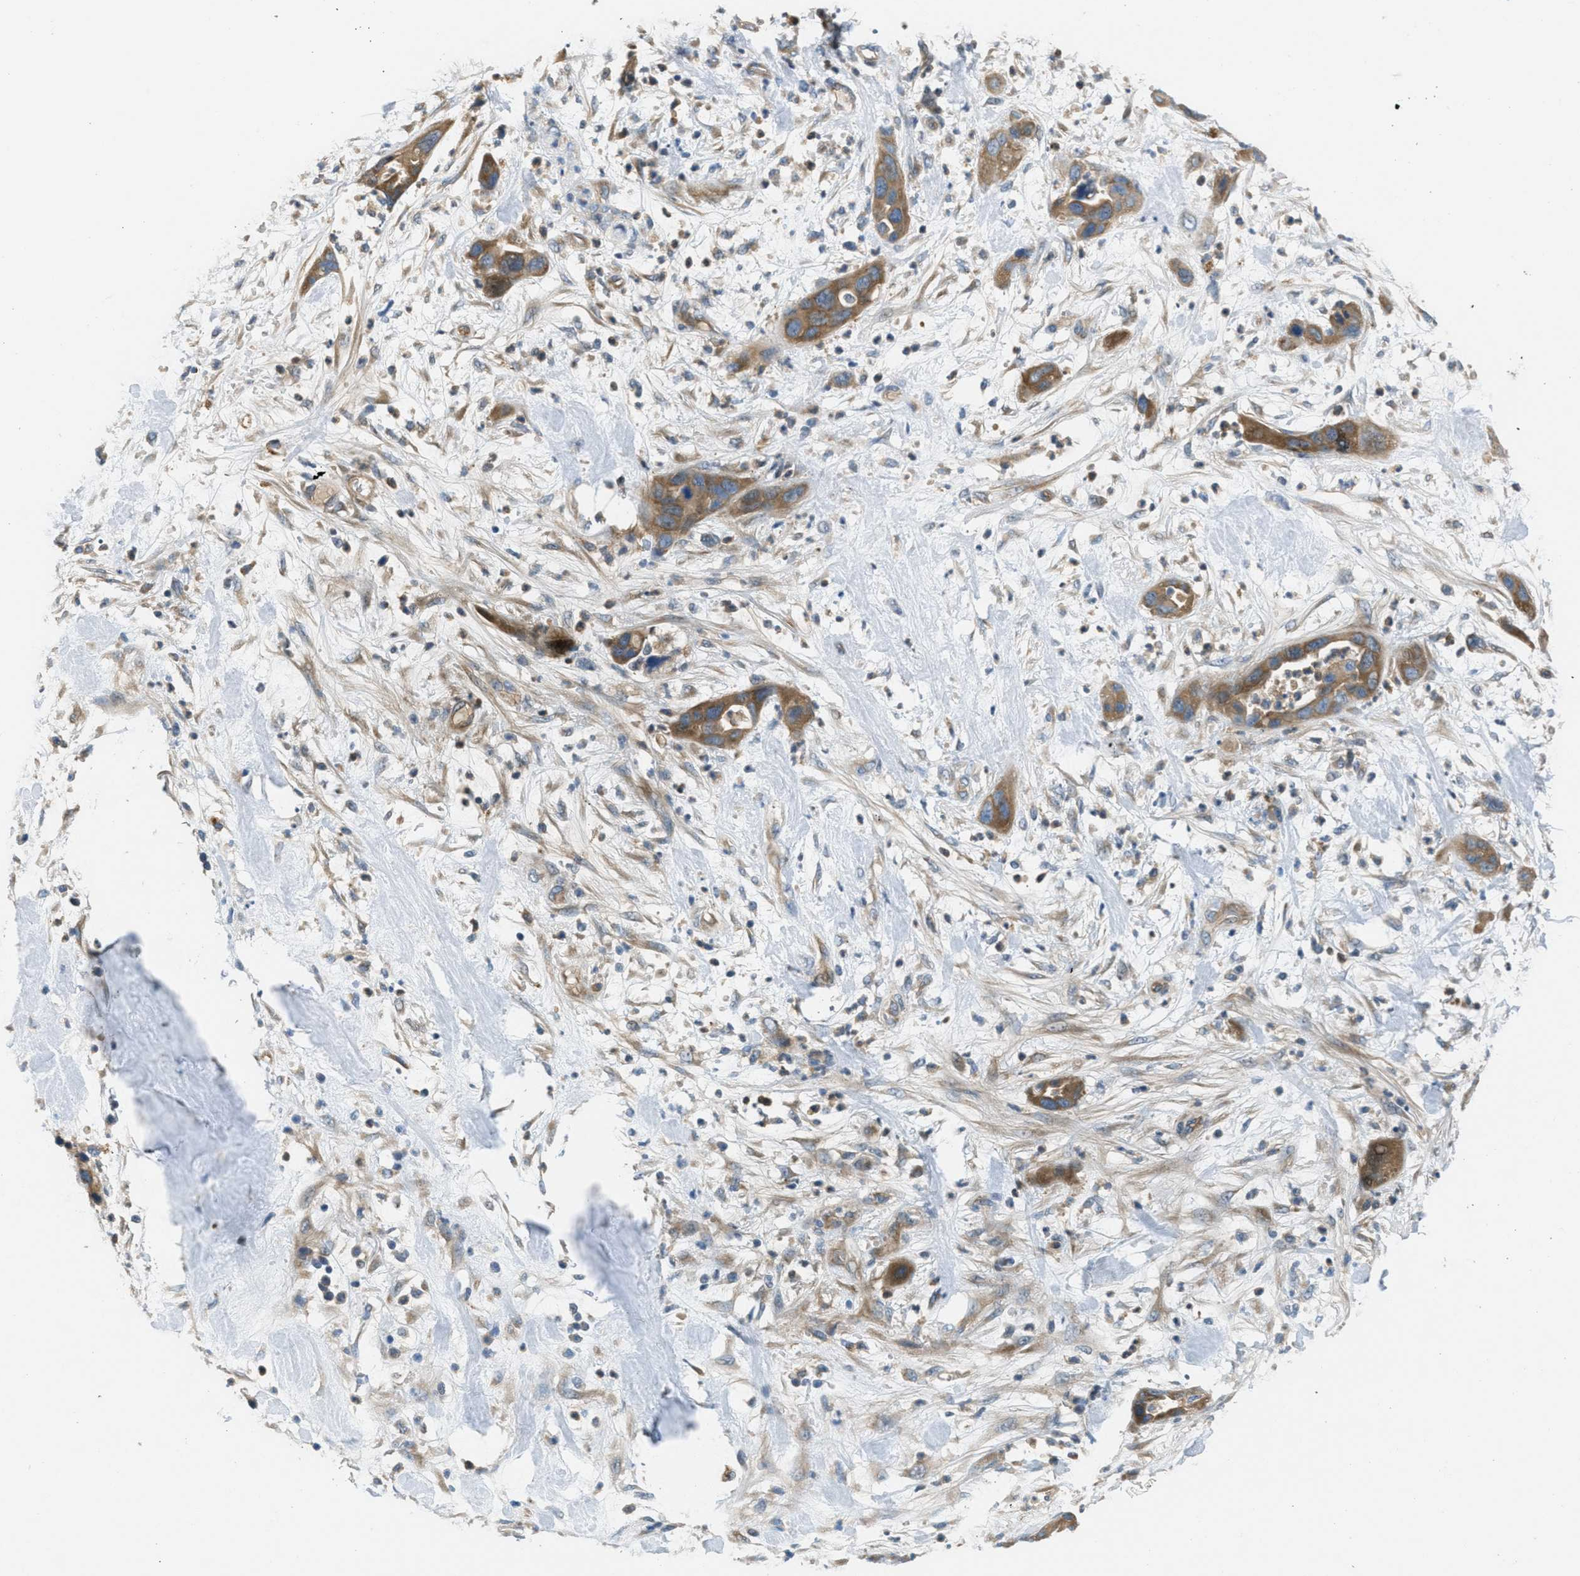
{"staining": {"intensity": "moderate", "quantity": ">75%", "location": "cytoplasmic/membranous"}, "tissue": "pancreatic cancer", "cell_type": "Tumor cells", "image_type": "cancer", "snomed": [{"axis": "morphology", "description": "Adenocarcinoma, NOS"}, {"axis": "topography", "description": "Pancreas"}], "caption": "Immunohistochemical staining of human adenocarcinoma (pancreatic) demonstrates medium levels of moderate cytoplasmic/membranous positivity in approximately >75% of tumor cells.", "gene": "ADCY6", "patient": {"sex": "female", "age": 71}}